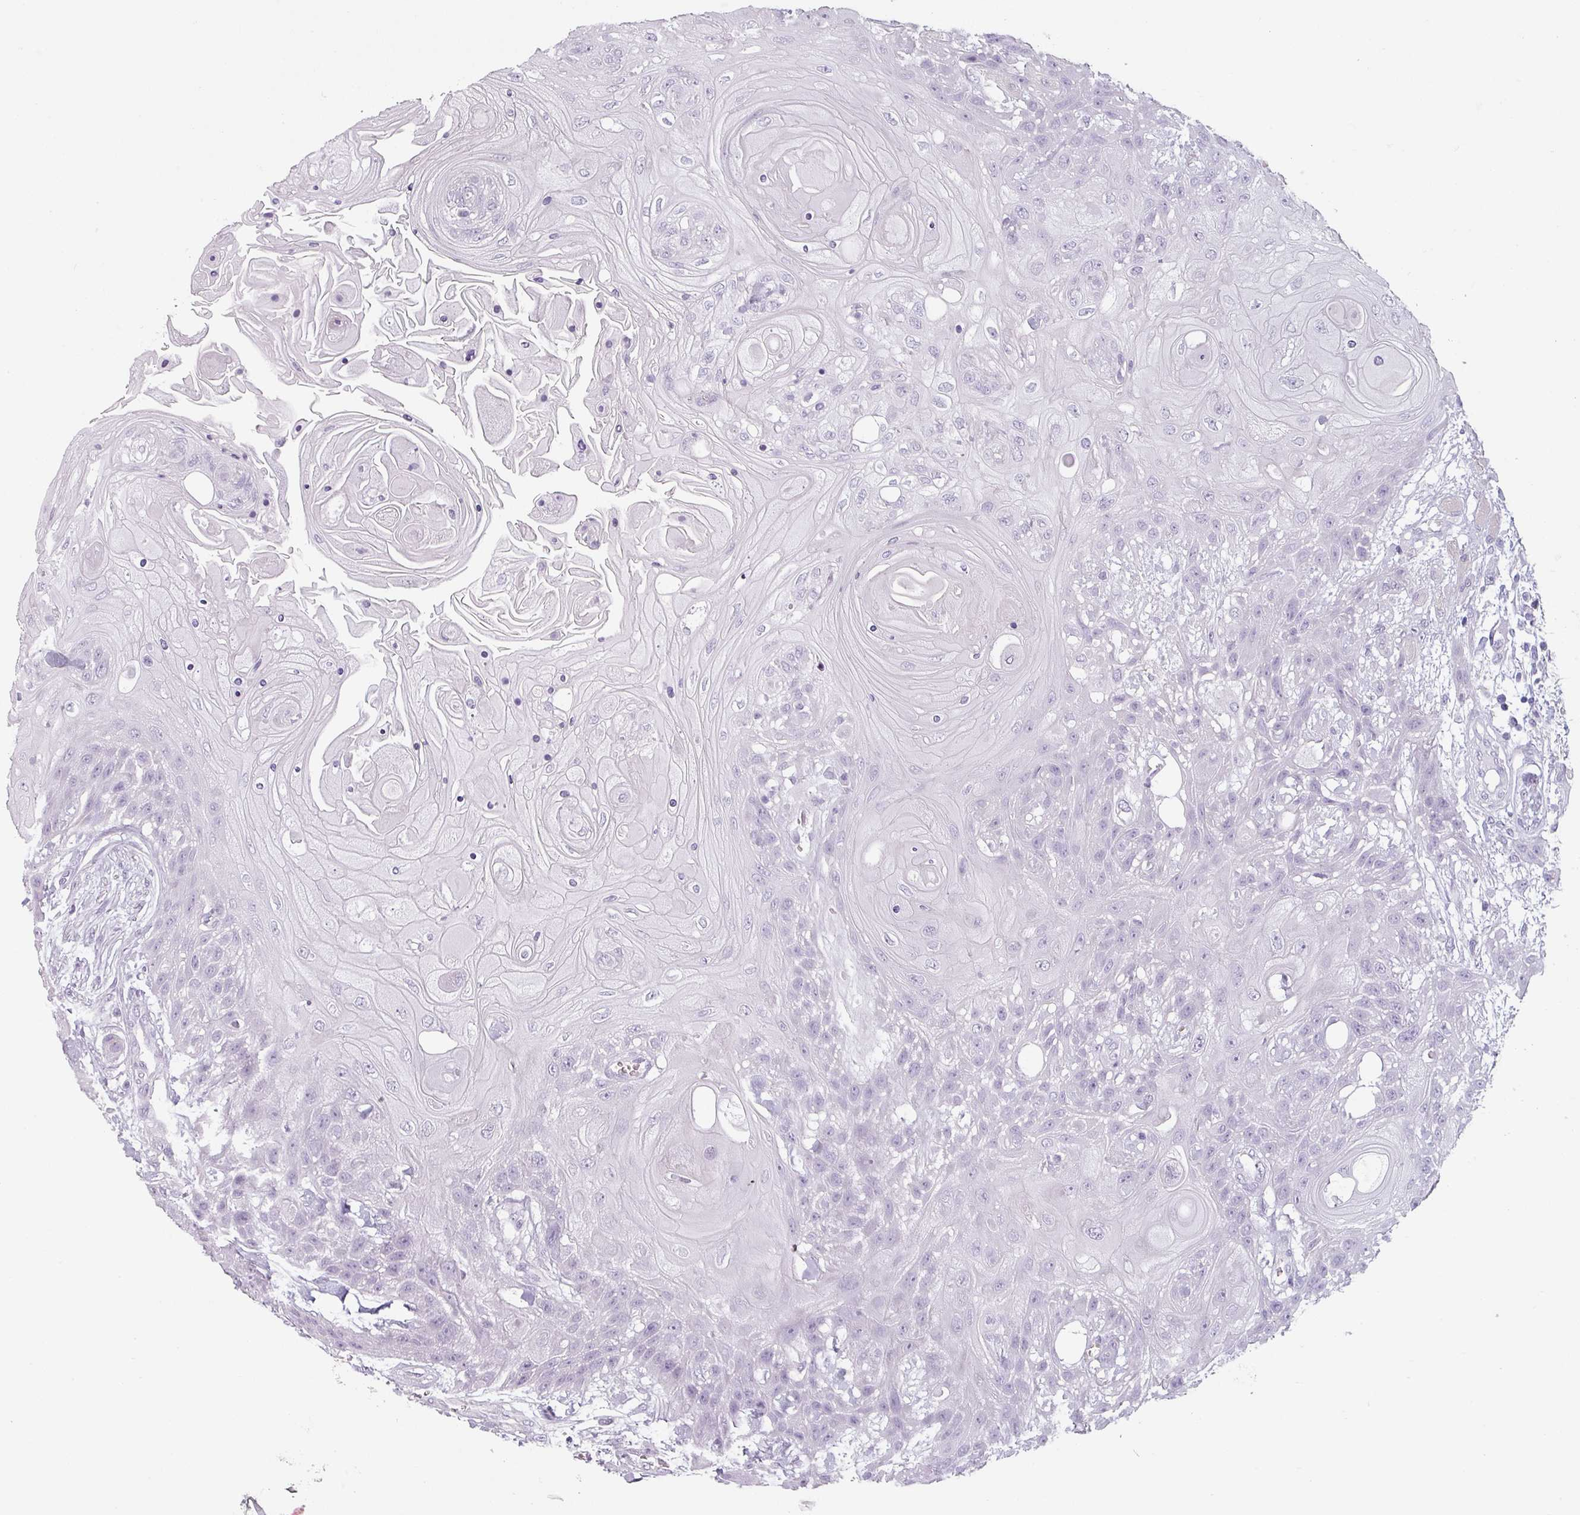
{"staining": {"intensity": "negative", "quantity": "none", "location": "none"}, "tissue": "head and neck cancer", "cell_type": "Tumor cells", "image_type": "cancer", "snomed": [{"axis": "morphology", "description": "Squamous cell carcinoma, NOS"}, {"axis": "topography", "description": "Head-Neck"}], "caption": "This is a photomicrograph of IHC staining of head and neck squamous cell carcinoma, which shows no positivity in tumor cells.", "gene": "SFTPA1", "patient": {"sex": "female", "age": 43}}